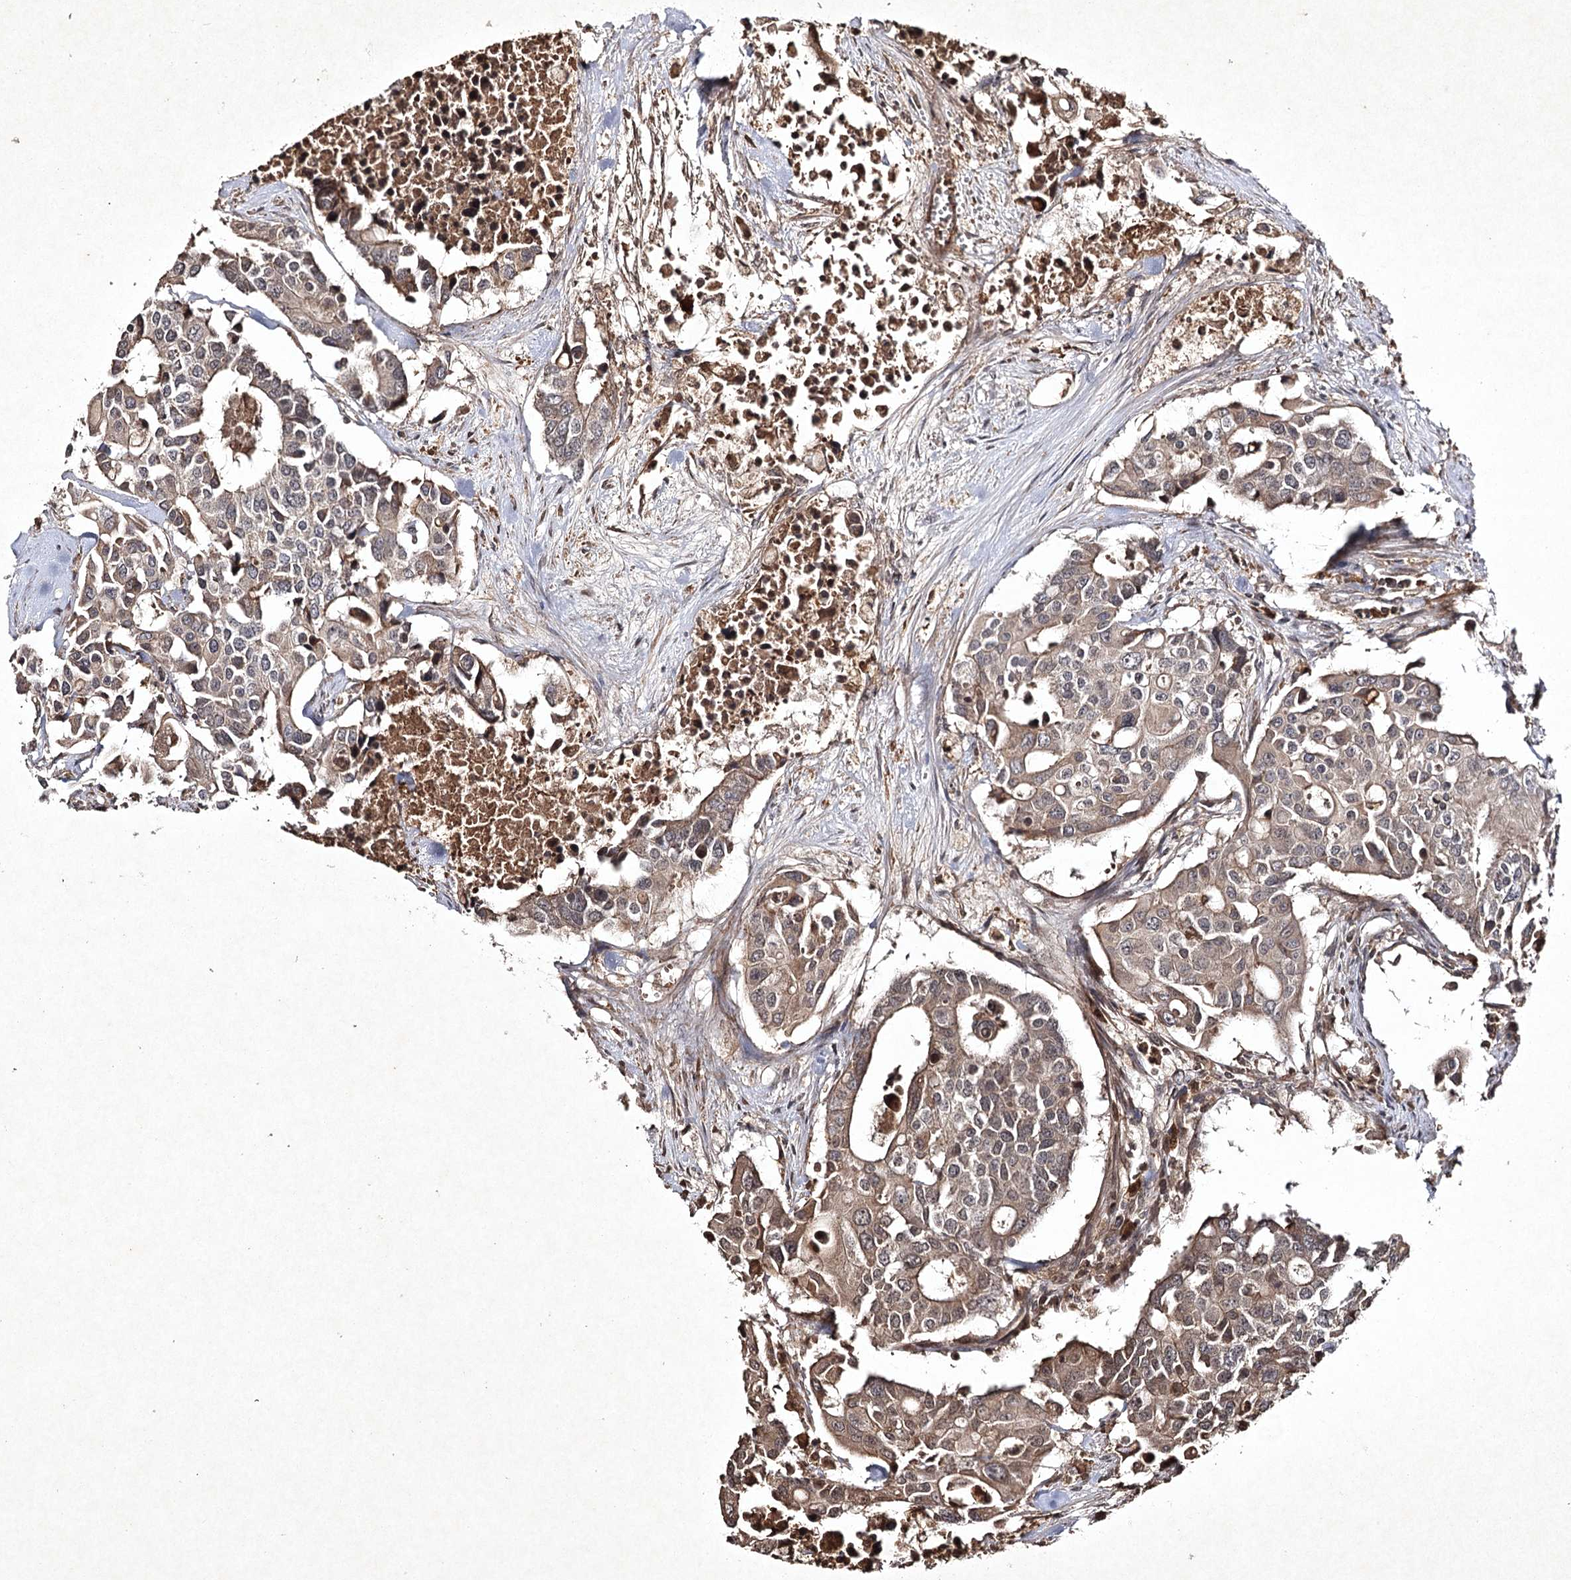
{"staining": {"intensity": "moderate", "quantity": "25%-75%", "location": "cytoplasmic/membranous"}, "tissue": "colorectal cancer", "cell_type": "Tumor cells", "image_type": "cancer", "snomed": [{"axis": "morphology", "description": "Adenocarcinoma, NOS"}, {"axis": "topography", "description": "Colon"}], "caption": "Colorectal adenocarcinoma stained with DAB immunohistochemistry shows medium levels of moderate cytoplasmic/membranous staining in about 25%-75% of tumor cells.", "gene": "CYP2B6", "patient": {"sex": "male", "age": 77}}